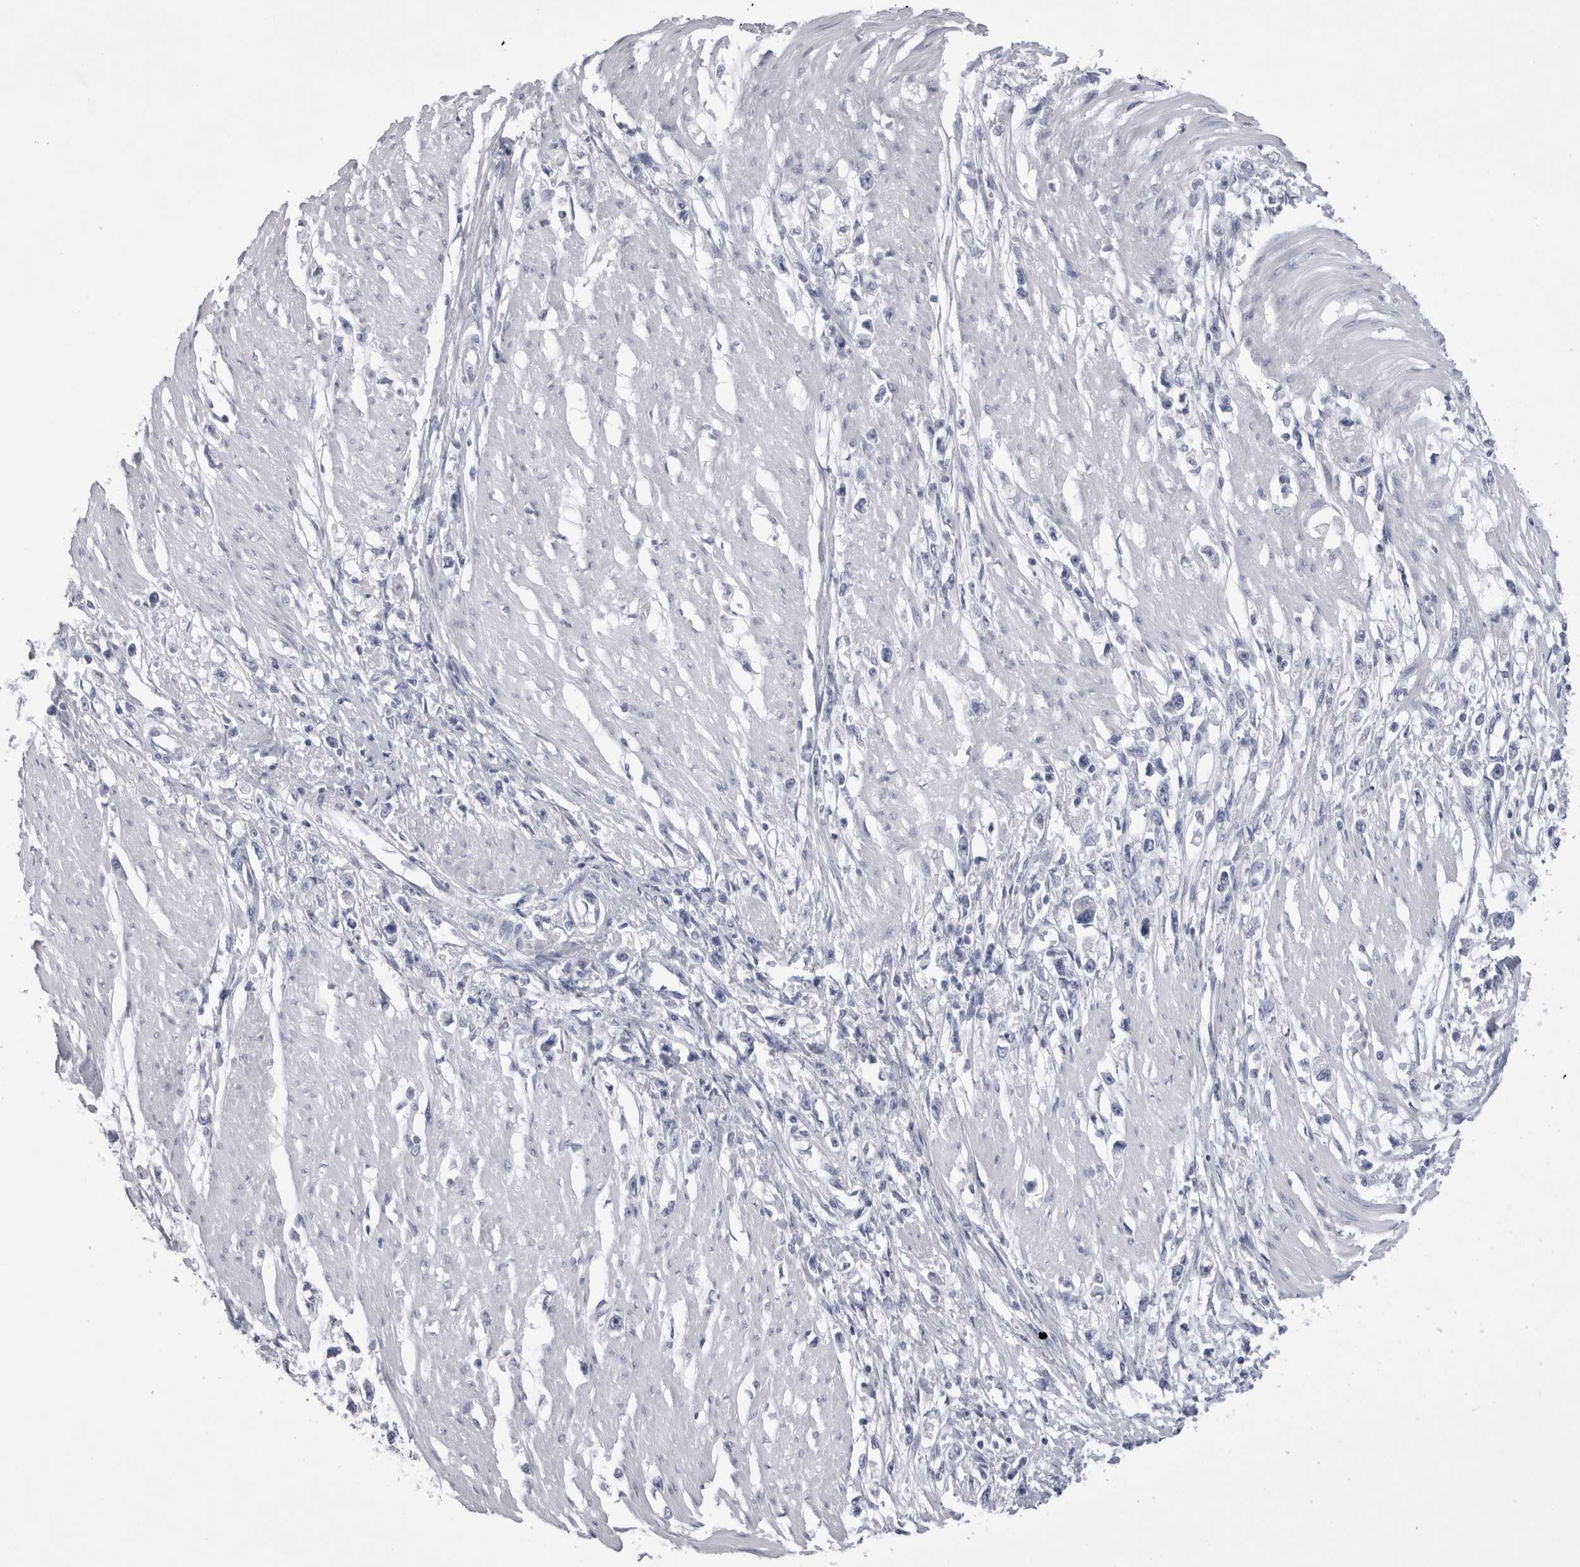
{"staining": {"intensity": "negative", "quantity": "none", "location": "none"}, "tissue": "stomach cancer", "cell_type": "Tumor cells", "image_type": "cancer", "snomed": [{"axis": "morphology", "description": "Adenocarcinoma, NOS"}, {"axis": "topography", "description": "Stomach"}], "caption": "A photomicrograph of human stomach adenocarcinoma is negative for staining in tumor cells.", "gene": "DHRS4", "patient": {"sex": "female", "age": 59}}